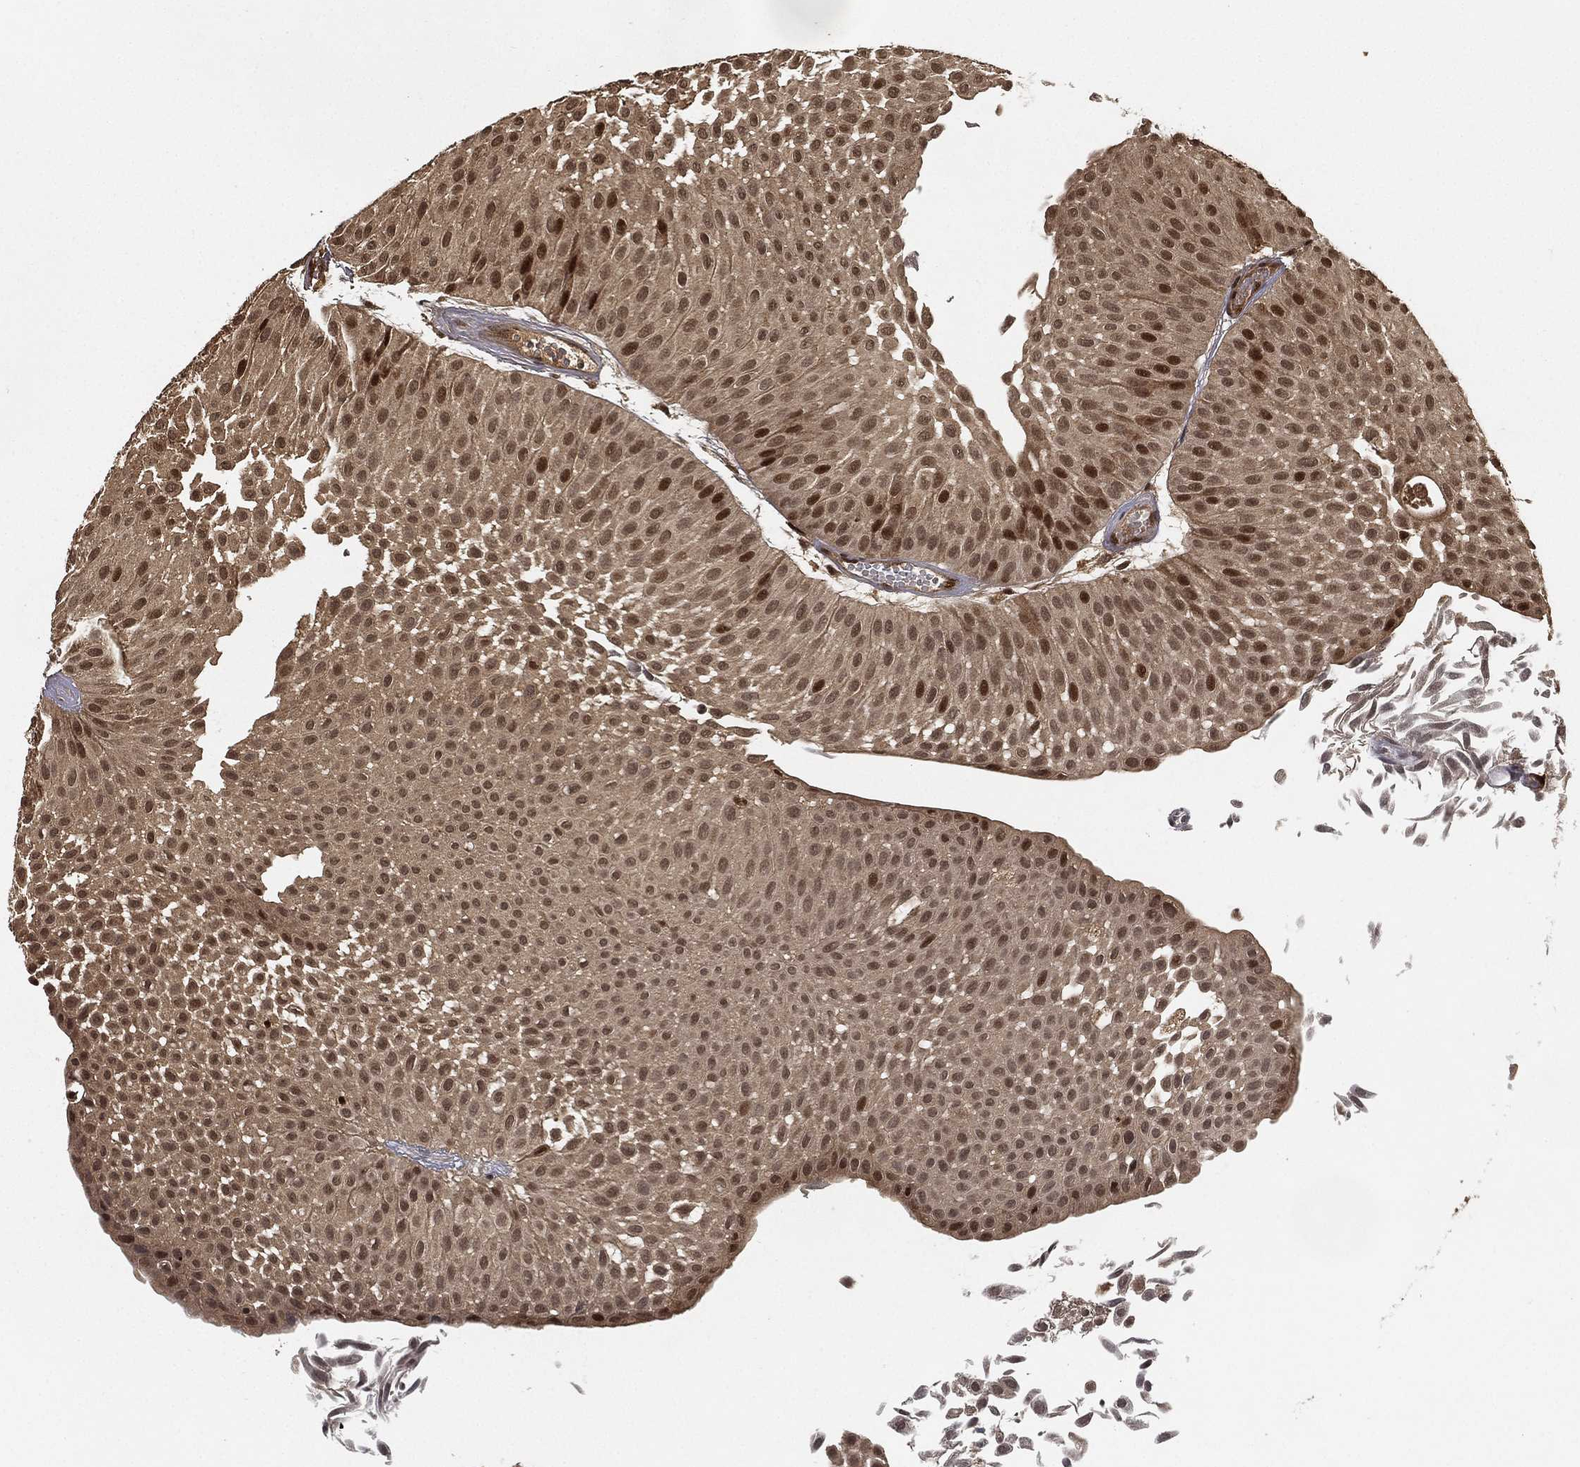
{"staining": {"intensity": "strong", "quantity": "<25%", "location": "nuclear"}, "tissue": "urothelial cancer", "cell_type": "Tumor cells", "image_type": "cancer", "snomed": [{"axis": "morphology", "description": "Urothelial carcinoma, Low grade"}, {"axis": "topography", "description": "Urinary bladder"}], "caption": "Strong nuclear protein staining is identified in about <25% of tumor cells in low-grade urothelial carcinoma. Using DAB (brown) and hematoxylin (blue) stains, captured at high magnification using brightfield microscopy.", "gene": "CFAP251", "patient": {"sex": "male", "age": 64}}